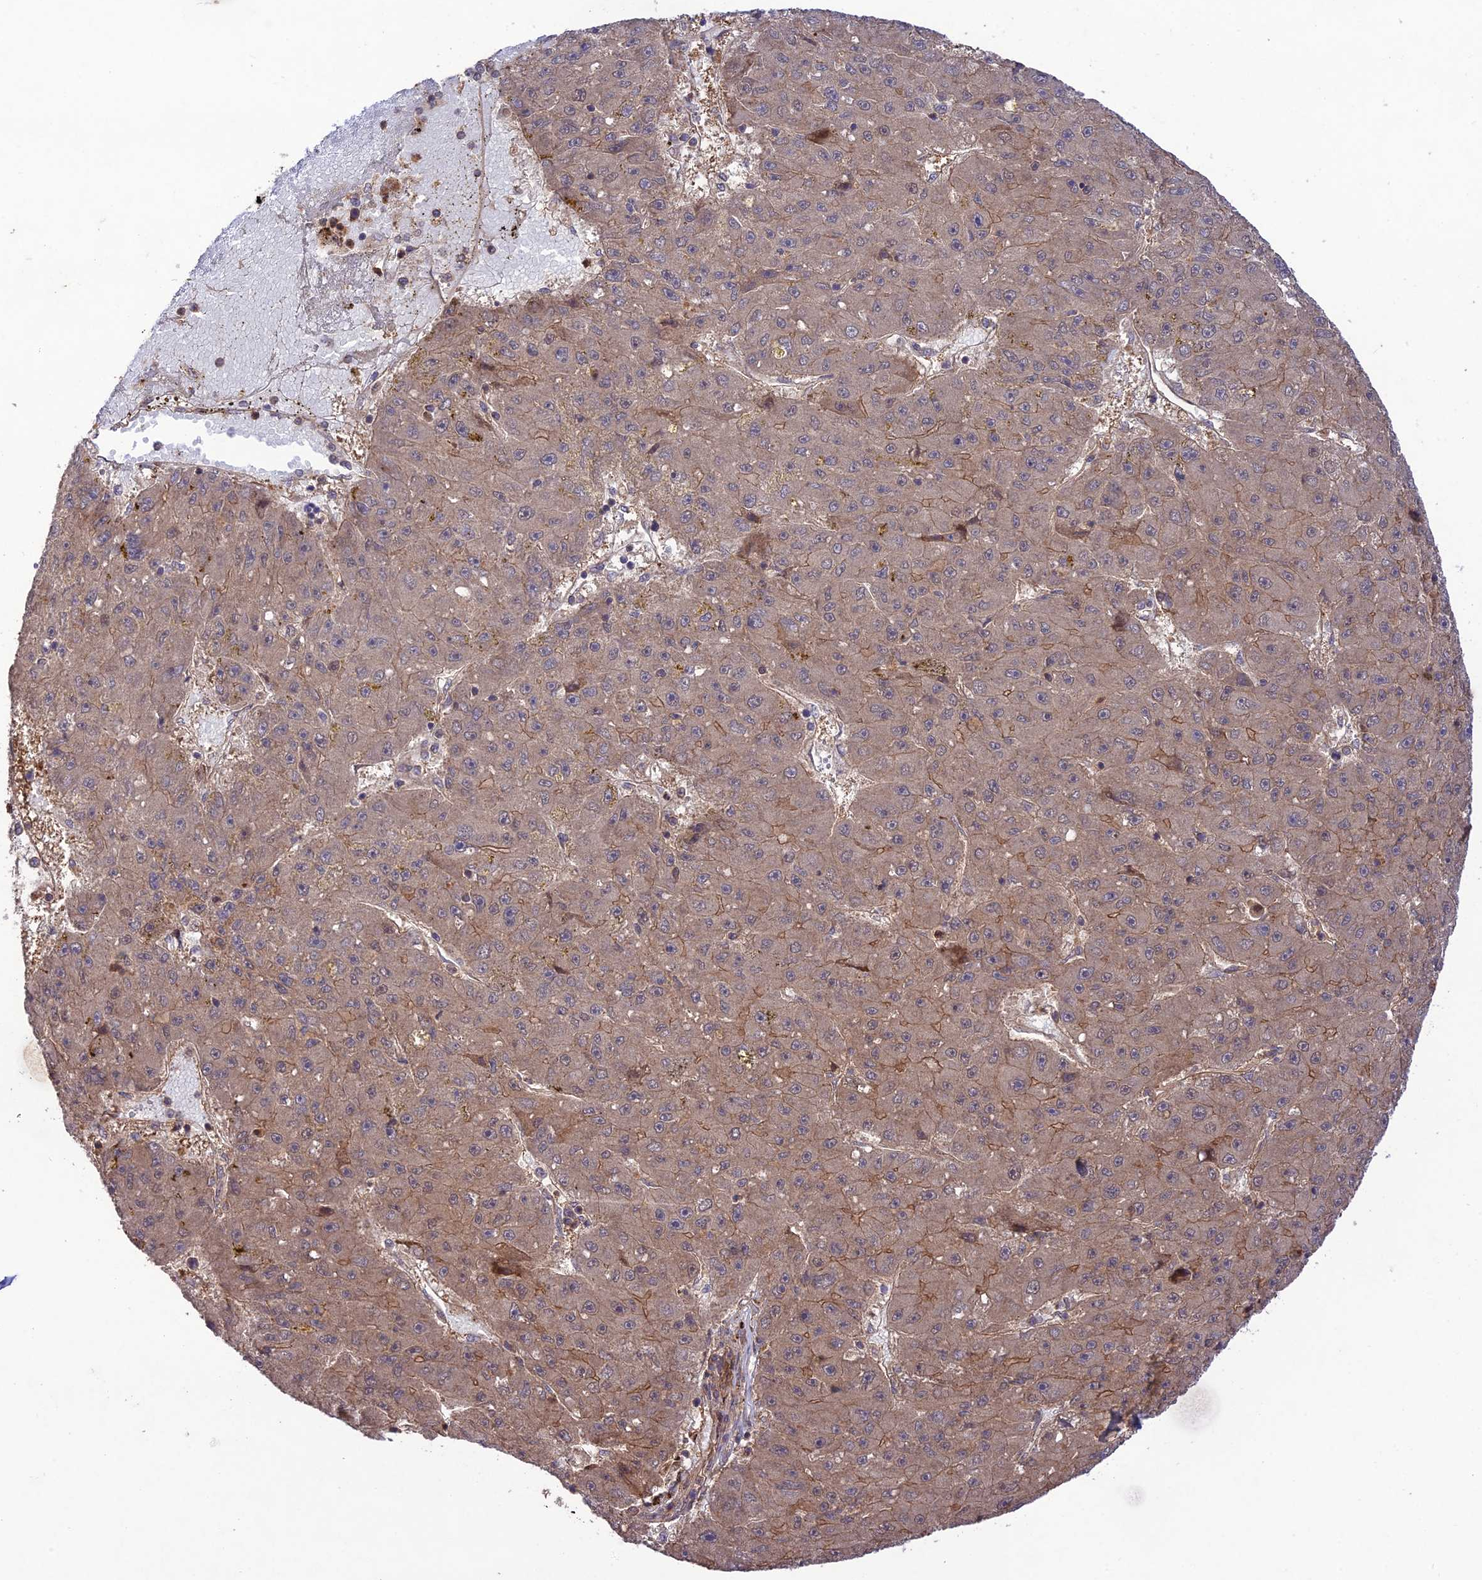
{"staining": {"intensity": "moderate", "quantity": ">75%", "location": "cytoplasmic/membranous"}, "tissue": "liver cancer", "cell_type": "Tumor cells", "image_type": "cancer", "snomed": [{"axis": "morphology", "description": "Carcinoma, Hepatocellular, NOS"}, {"axis": "topography", "description": "Liver"}], "caption": "This micrograph exhibits IHC staining of liver cancer (hepatocellular carcinoma), with medium moderate cytoplasmic/membranous expression in approximately >75% of tumor cells.", "gene": "FCHSD1", "patient": {"sex": "male", "age": 67}}